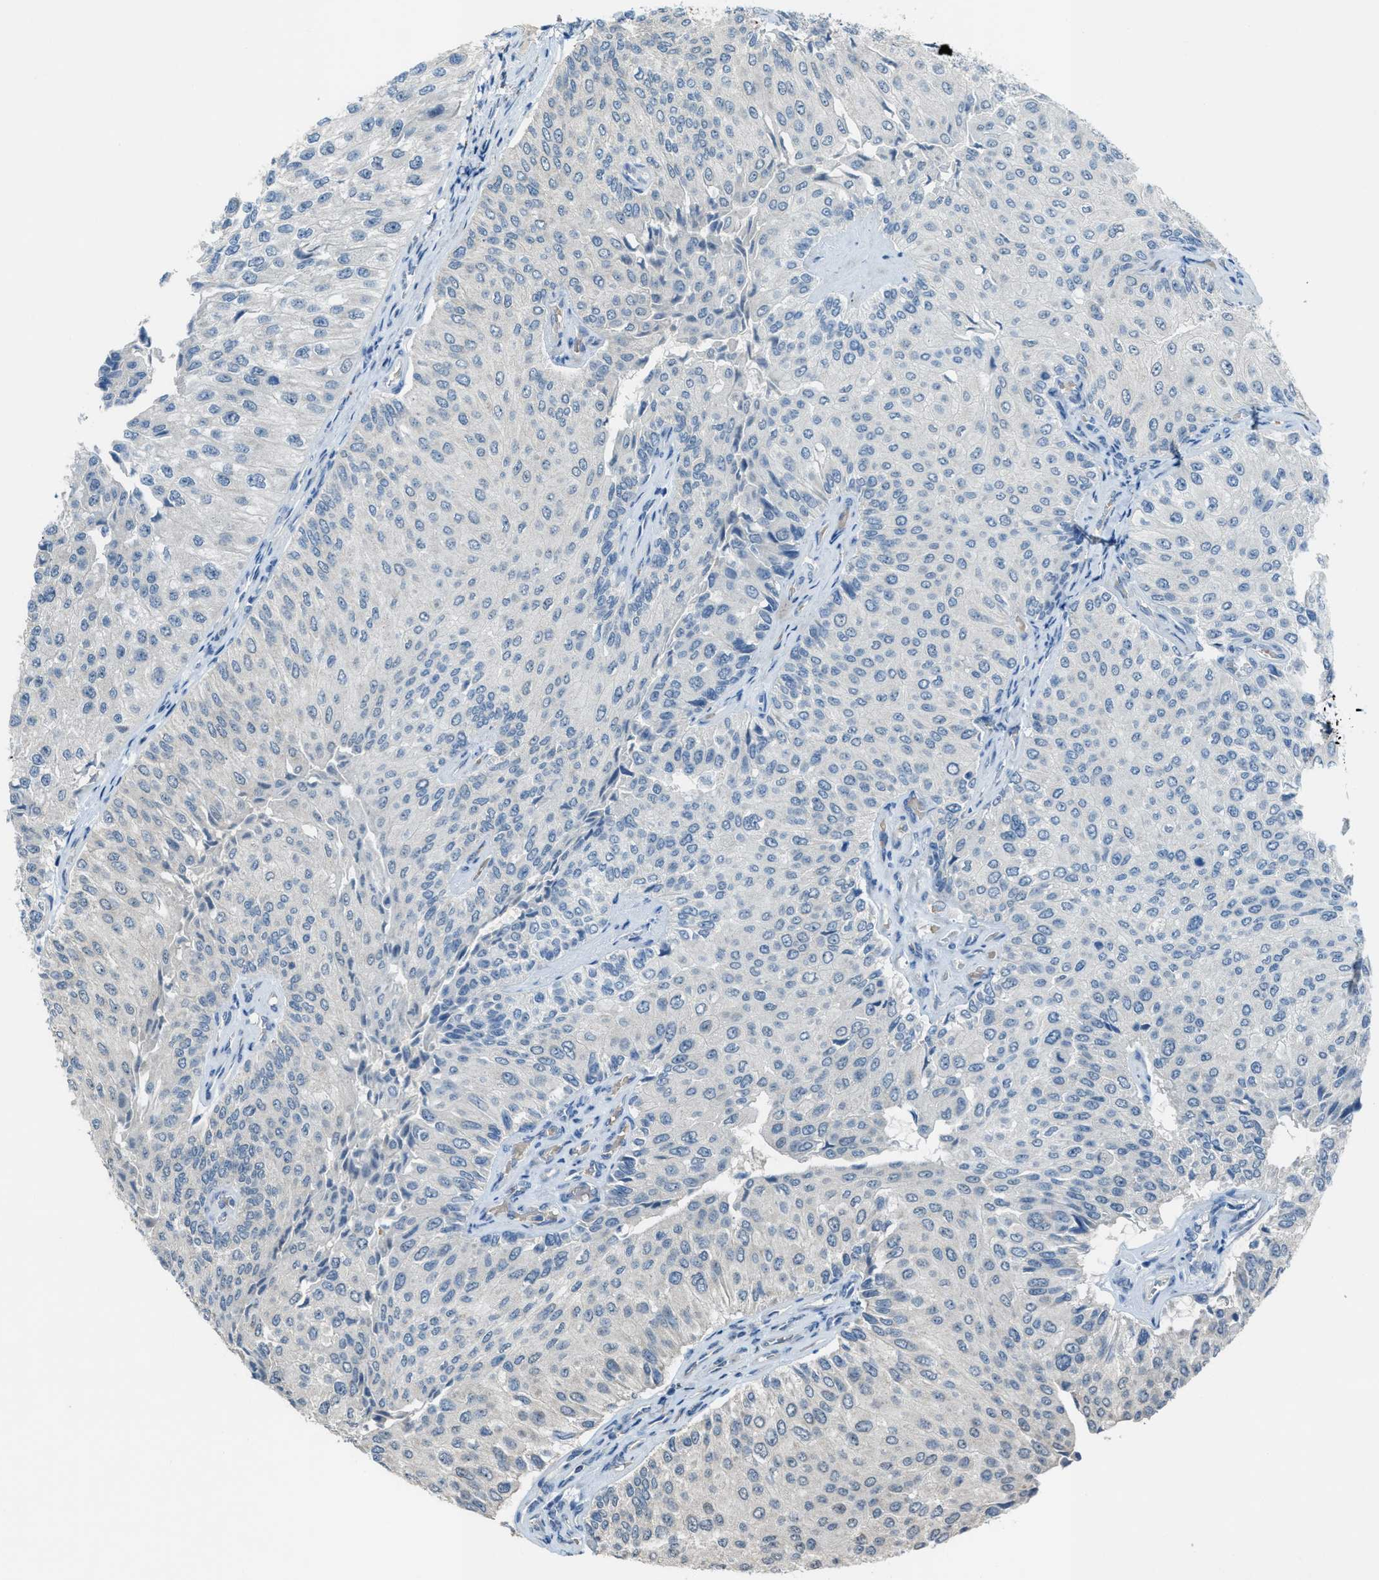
{"staining": {"intensity": "negative", "quantity": "none", "location": "none"}, "tissue": "urothelial cancer", "cell_type": "Tumor cells", "image_type": "cancer", "snomed": [{"axis": "morphology", "description": "Urothelial carcinoma, High grade"}, {"axis": "topography", "description": "Kidney"}, {"axis": "topography", "description": "Urinary bladder"}], "caption": "DAB immunohistochemical staining of human urothelial cancer demonstrates no significant positivity in tumor cells. (Brightfield microscopy of DAB (3,3'-diaminobenzidine) immunohistochemistry (IHC) at high magnification).", "gene": "CDON", "patient": {"sex": "male", "age": 77}}